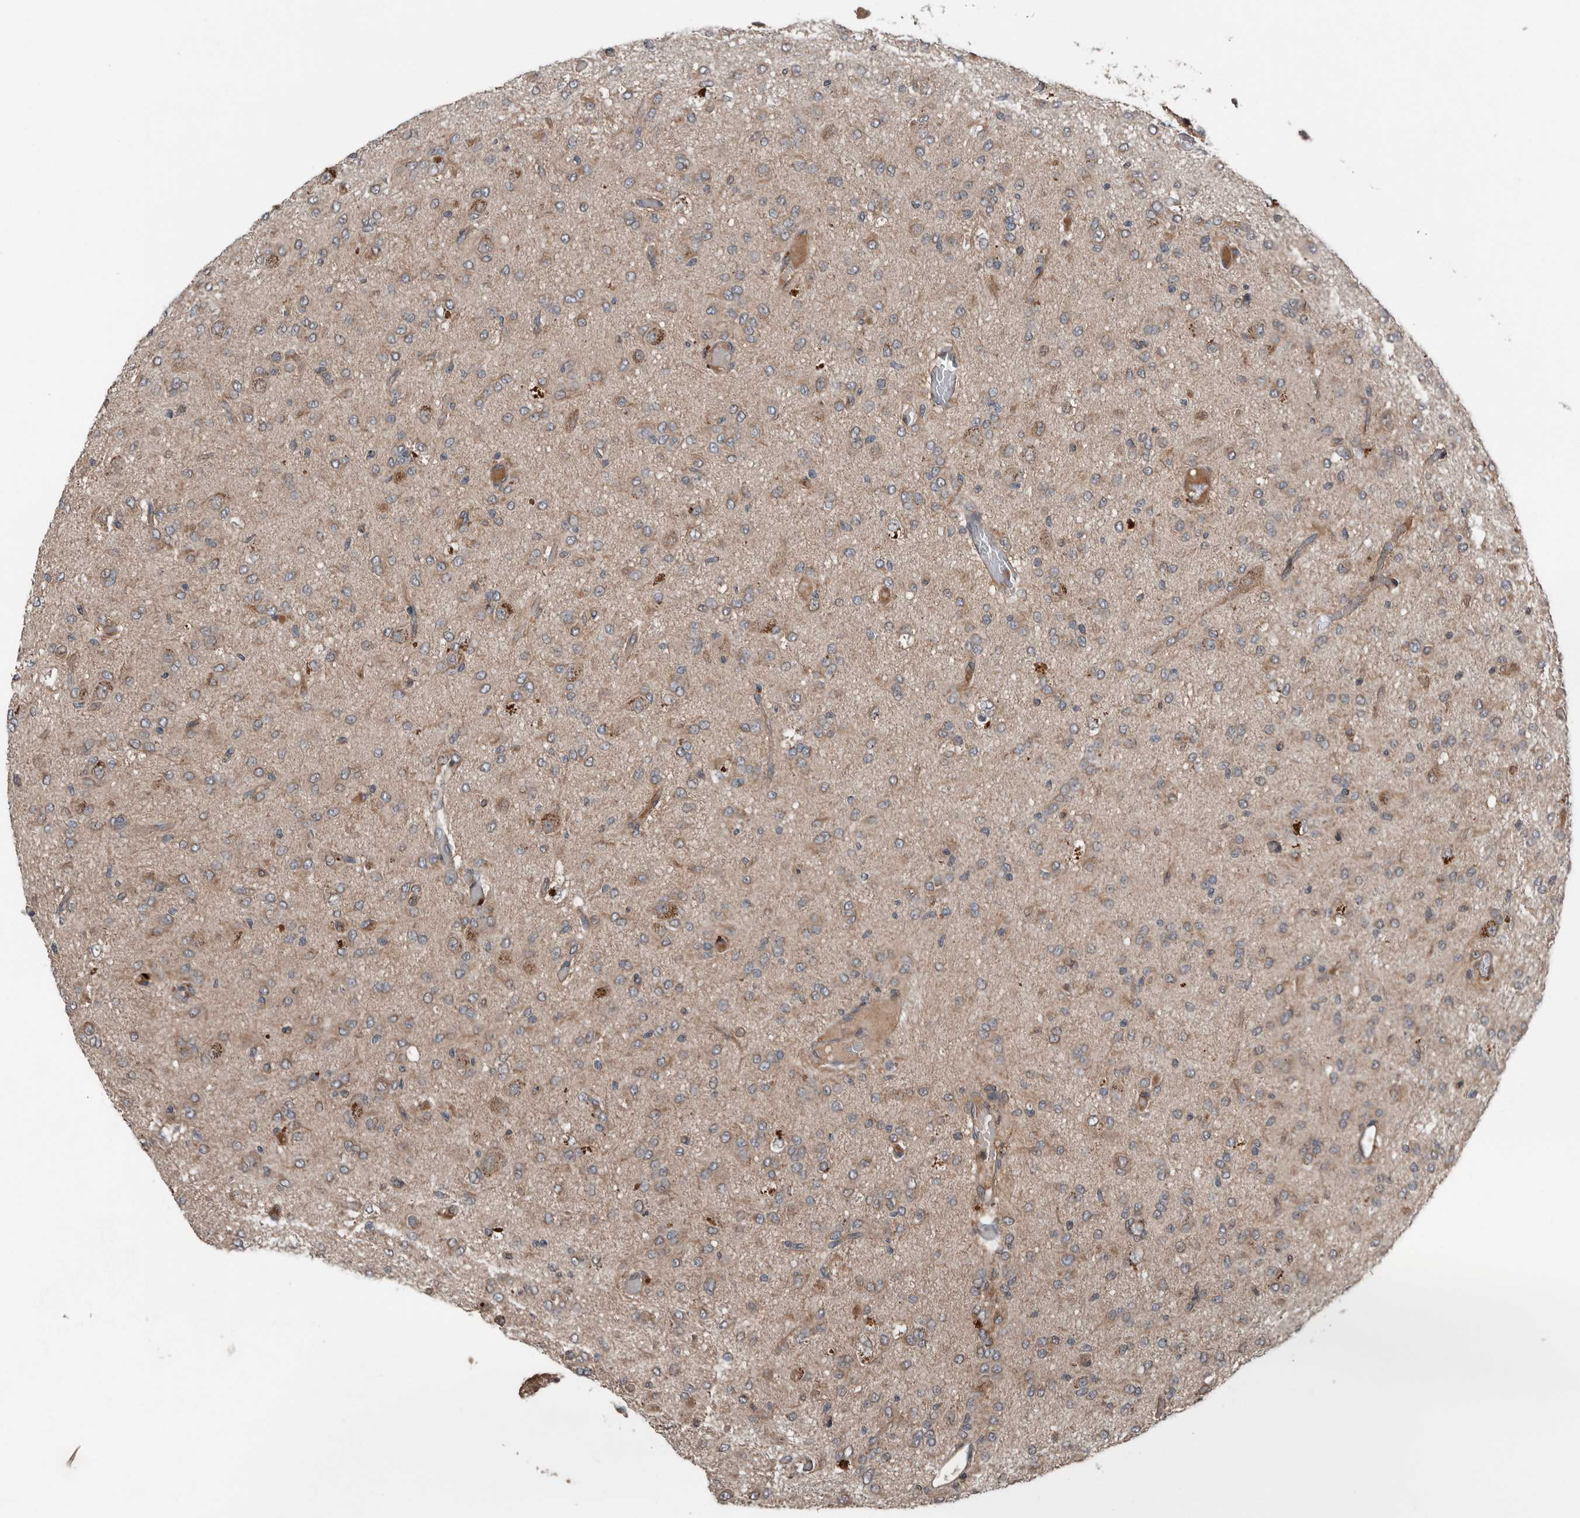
{"staining": {"intensity": "weak", "quantity": "<25%", "location": "cytoplasmic/membranous"}, "tissue": "glioma", "cell_type": "Tumor cells", "image_type": "cancer", "snomed": [{"axis": "morphology", "description": "Glioma, malignant, High grade"}, {"axis": "topography", "description": "Brain"}], "caption": "High magnification brightfield microscopy of malignant glioma (high-grade) stained with DAB (brown) and counterstained with hematoxylin (blue): tumor cells show no significant expression. (DAB immunohistochemistry (IHC) with hematoxylin counter stain).", "gene": "DNAJB4", "patient": {"sex": "female", "age": 59}}